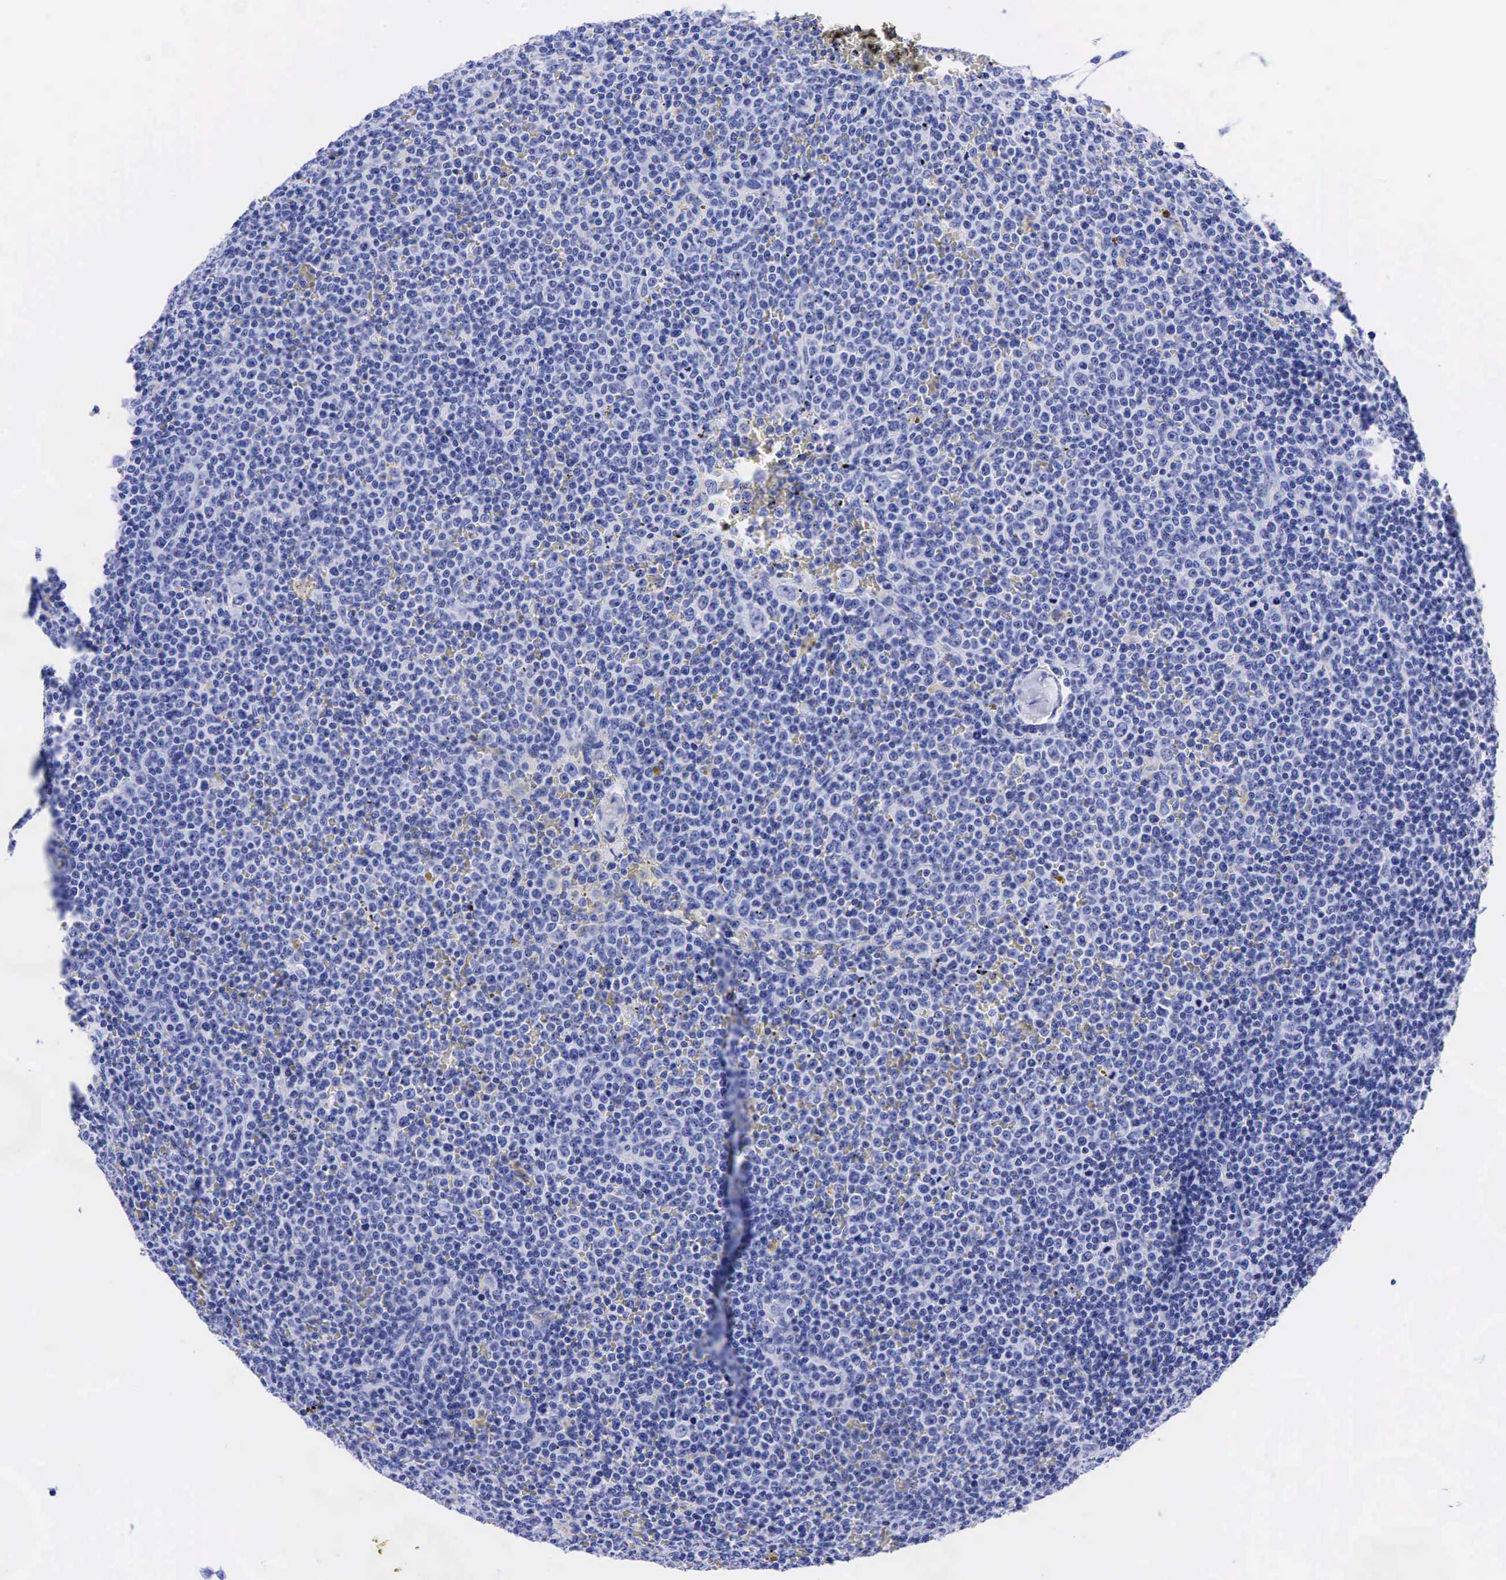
{"staining": {"intensity": "negative", "quantity": "none", "location": "none"}, "tissue": "lymphoma", "cell_type": "Tumor cells", "image_type": "cancer", "snomed": [{"axis": "morphology", "description": "Malignant lymphoma, non-Hodgkin's type, Low grade"}, {"axis": "topography", "description": "Lymph node"}], "caption": "A high-resolution image shows immunohistochemistry (IHC) staining of low-grade malignant lymphoma, non-Hodgkin's type, which shows no significant staining in tumor cells.", "gene": "CHGA", "patient": {"sex": "male", "age": 50}}